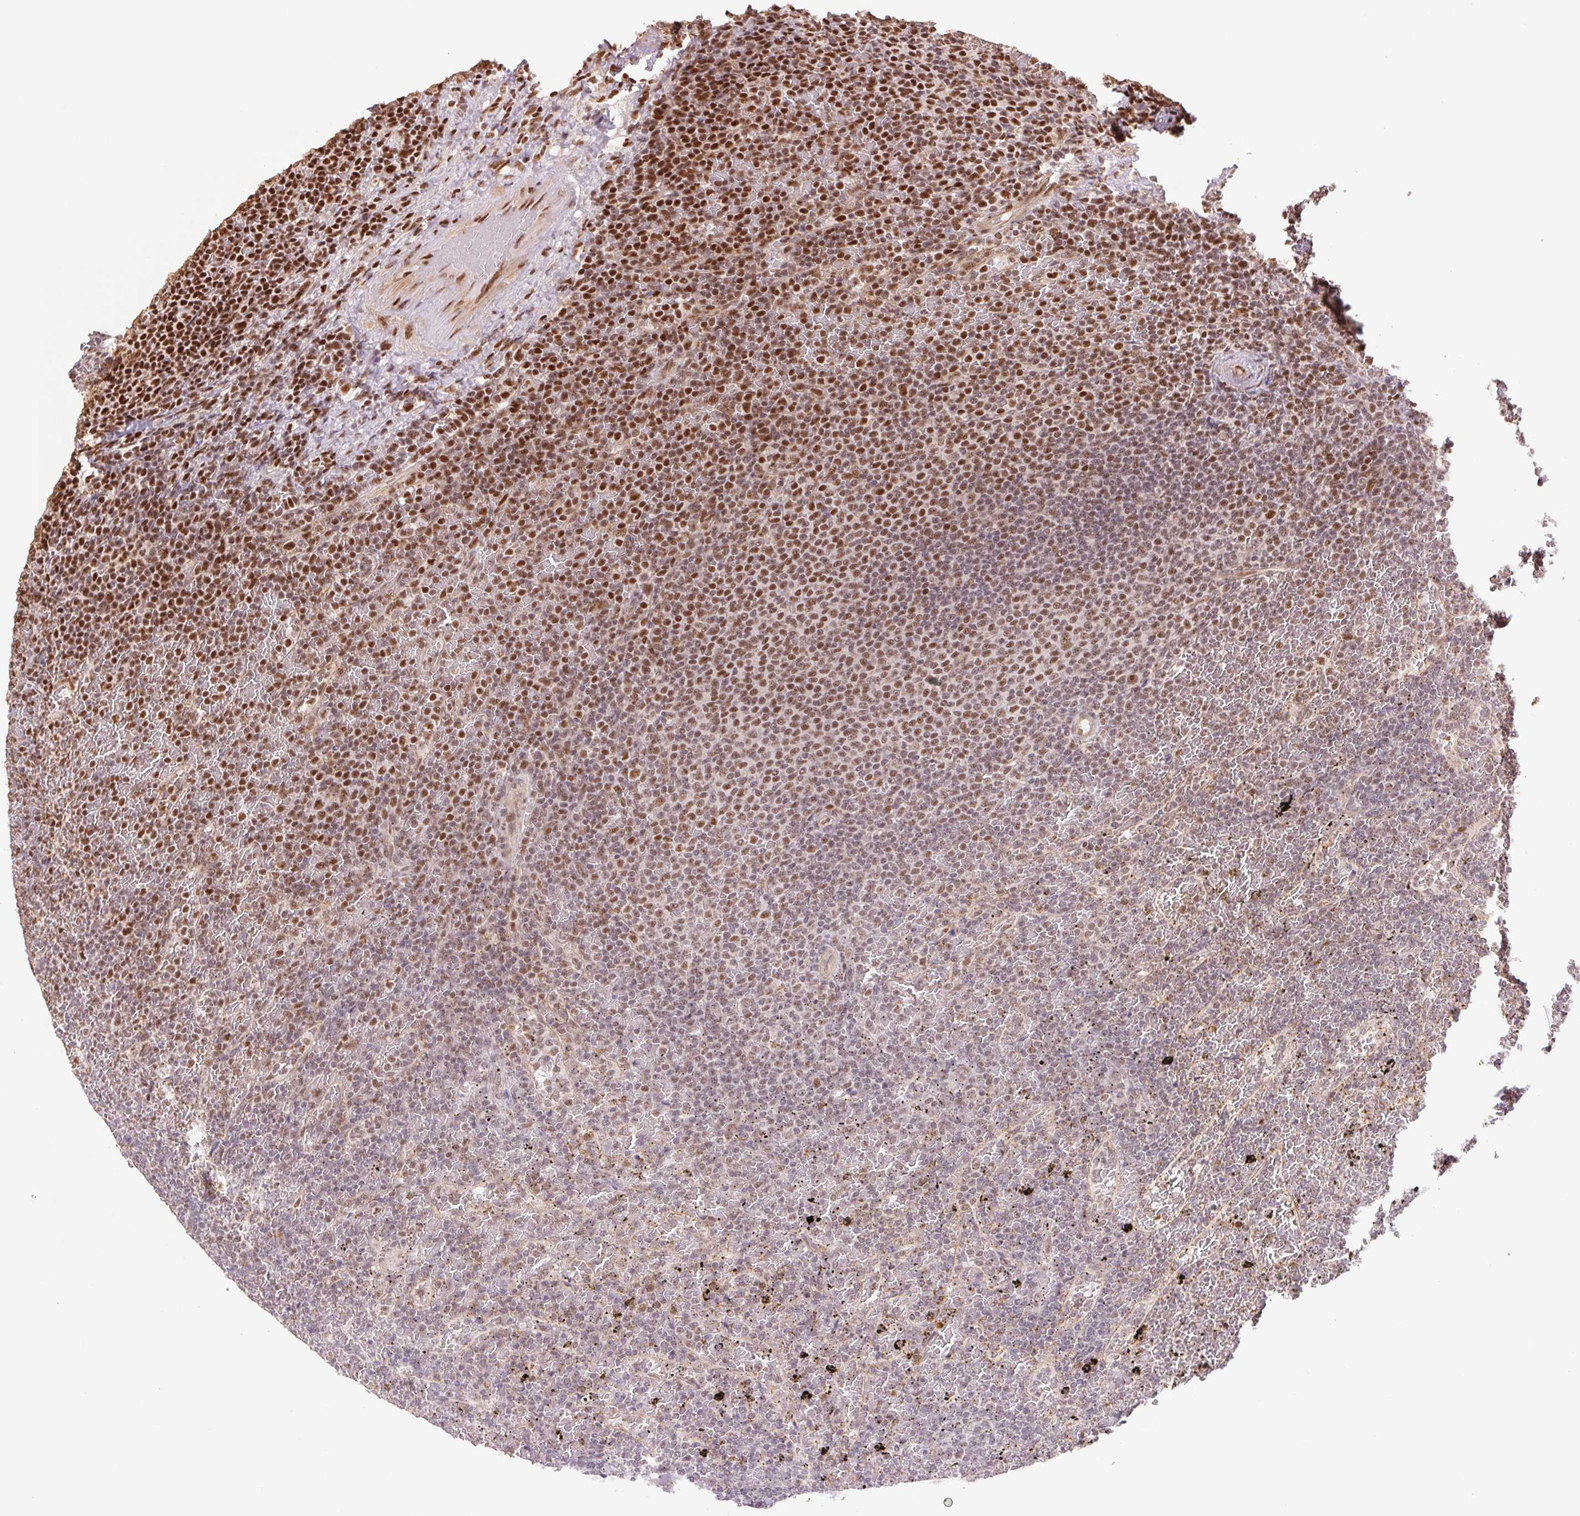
{"staining": {"intensity": "moderate", "quantity": "25%-75%", "location": "nuclear"}, "tissue": "lymphoma", "cell_type": "Tumor cells", "image_type": "cancer", "snomed": [{"axis": "morphology", "description": "Malignant lymphoma, non-Hodgkin's type, Low grade"}, {"axis": "topography", "description": "Spleen"}], "caption": "Lymphoma was stained to show a protein in brown. There is medium levels of moderate nuclear expression in about 25%-75% of tumor cells.", "gene": "CWC25", "patient": {"sex": "female", "age": 77}}